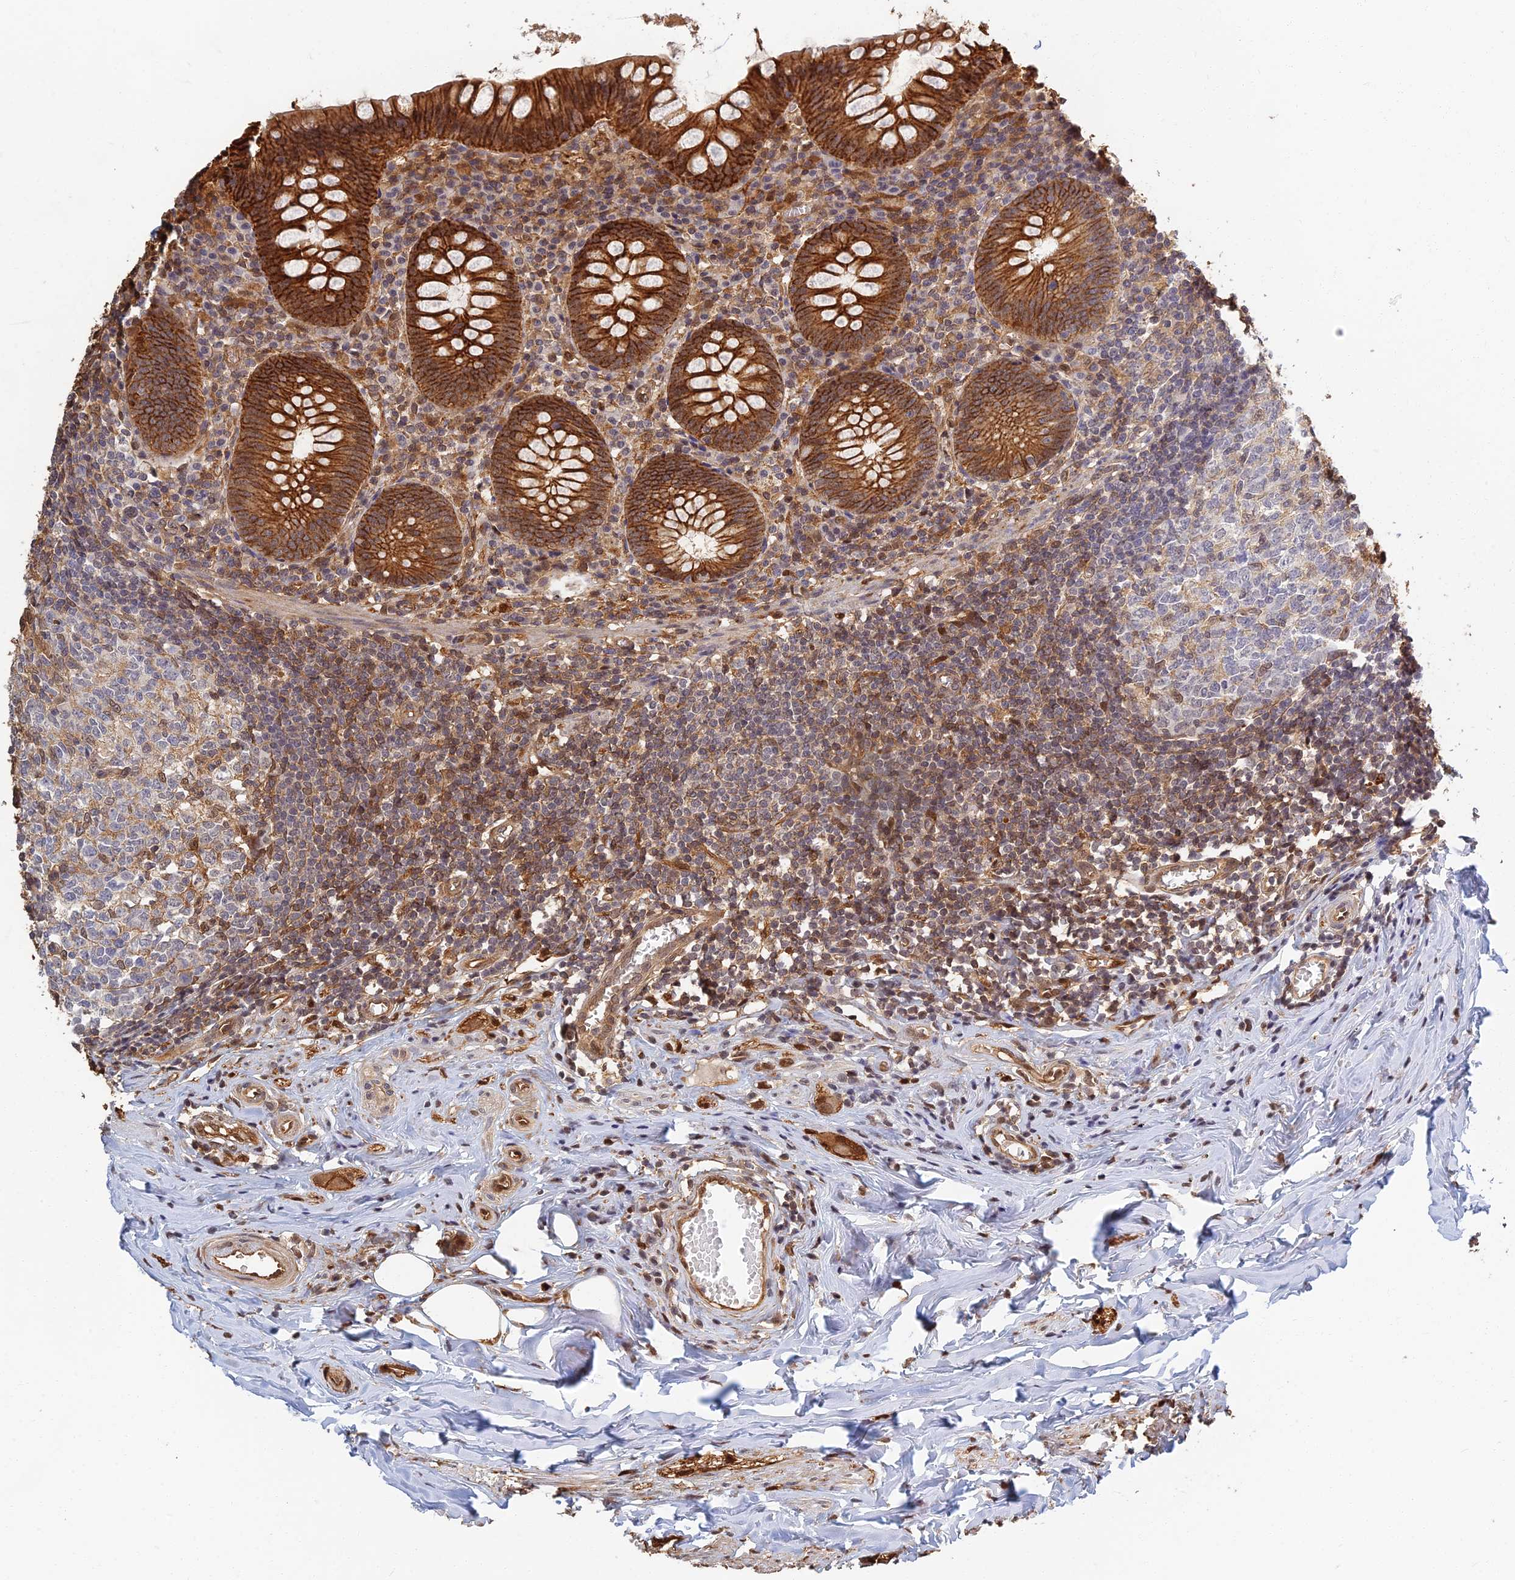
{"staining": {"intensity": "strong", "quantity": ">75%", "location": "cytoplasmic/membranous"}, "tissue": "appendix", "cell_type": "Glandular cells", "image_type": "normal", "snomed": [{"axis": "morphology", "description": "Normal tissue, NOS"}, {"axis": "topography", "description": "Appendix"}], "caption": "Immunohistochemistry (DAB) staining of benign human appendix demonstrates strong cytoplasmic/membranous protein expression in about >75% of glandular cells.", "gene": "LRRN3", "patient": {"sex": "female", "age": 51}}